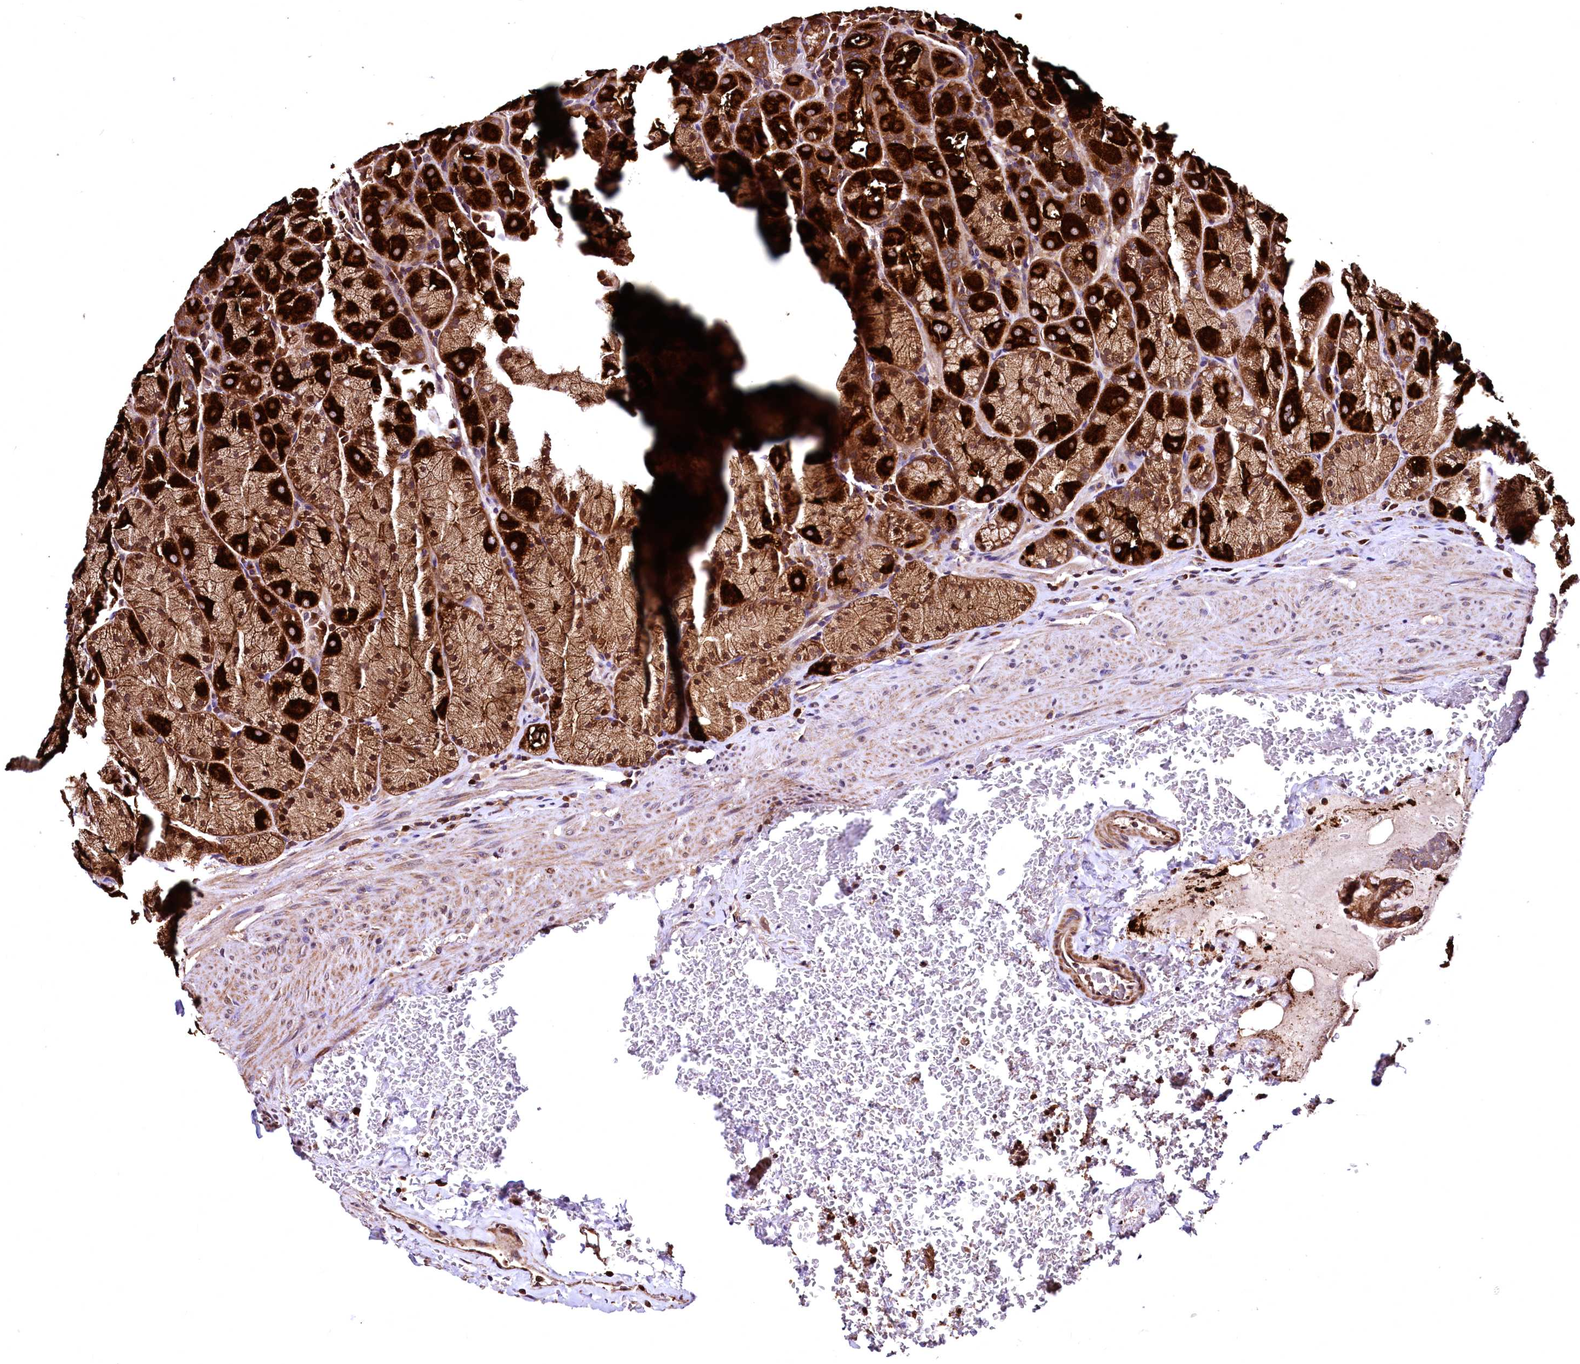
{"staining": {"intensity": "strong", "quantity": ">75%", "location": "cytoplasmic/membranous"}, "tissue": "stomach", "cell_type": "Glandular cells", "image_type": "normal", "snomed": [{"axis": "morphology", "description": "Normal tissue, NOS"}, {"axis": "topography", "description": "Stomach, upper"}, {"axis": "topography", "description": "Stomach, lower"}], "caption": "Protein expression analysis of benign human stomach reveals strong cytoplasmic/membranous positivity in about >75% of glandular cells.", "gene": "LRSAM1", "patient": {"sex": "male", "age": 80}}